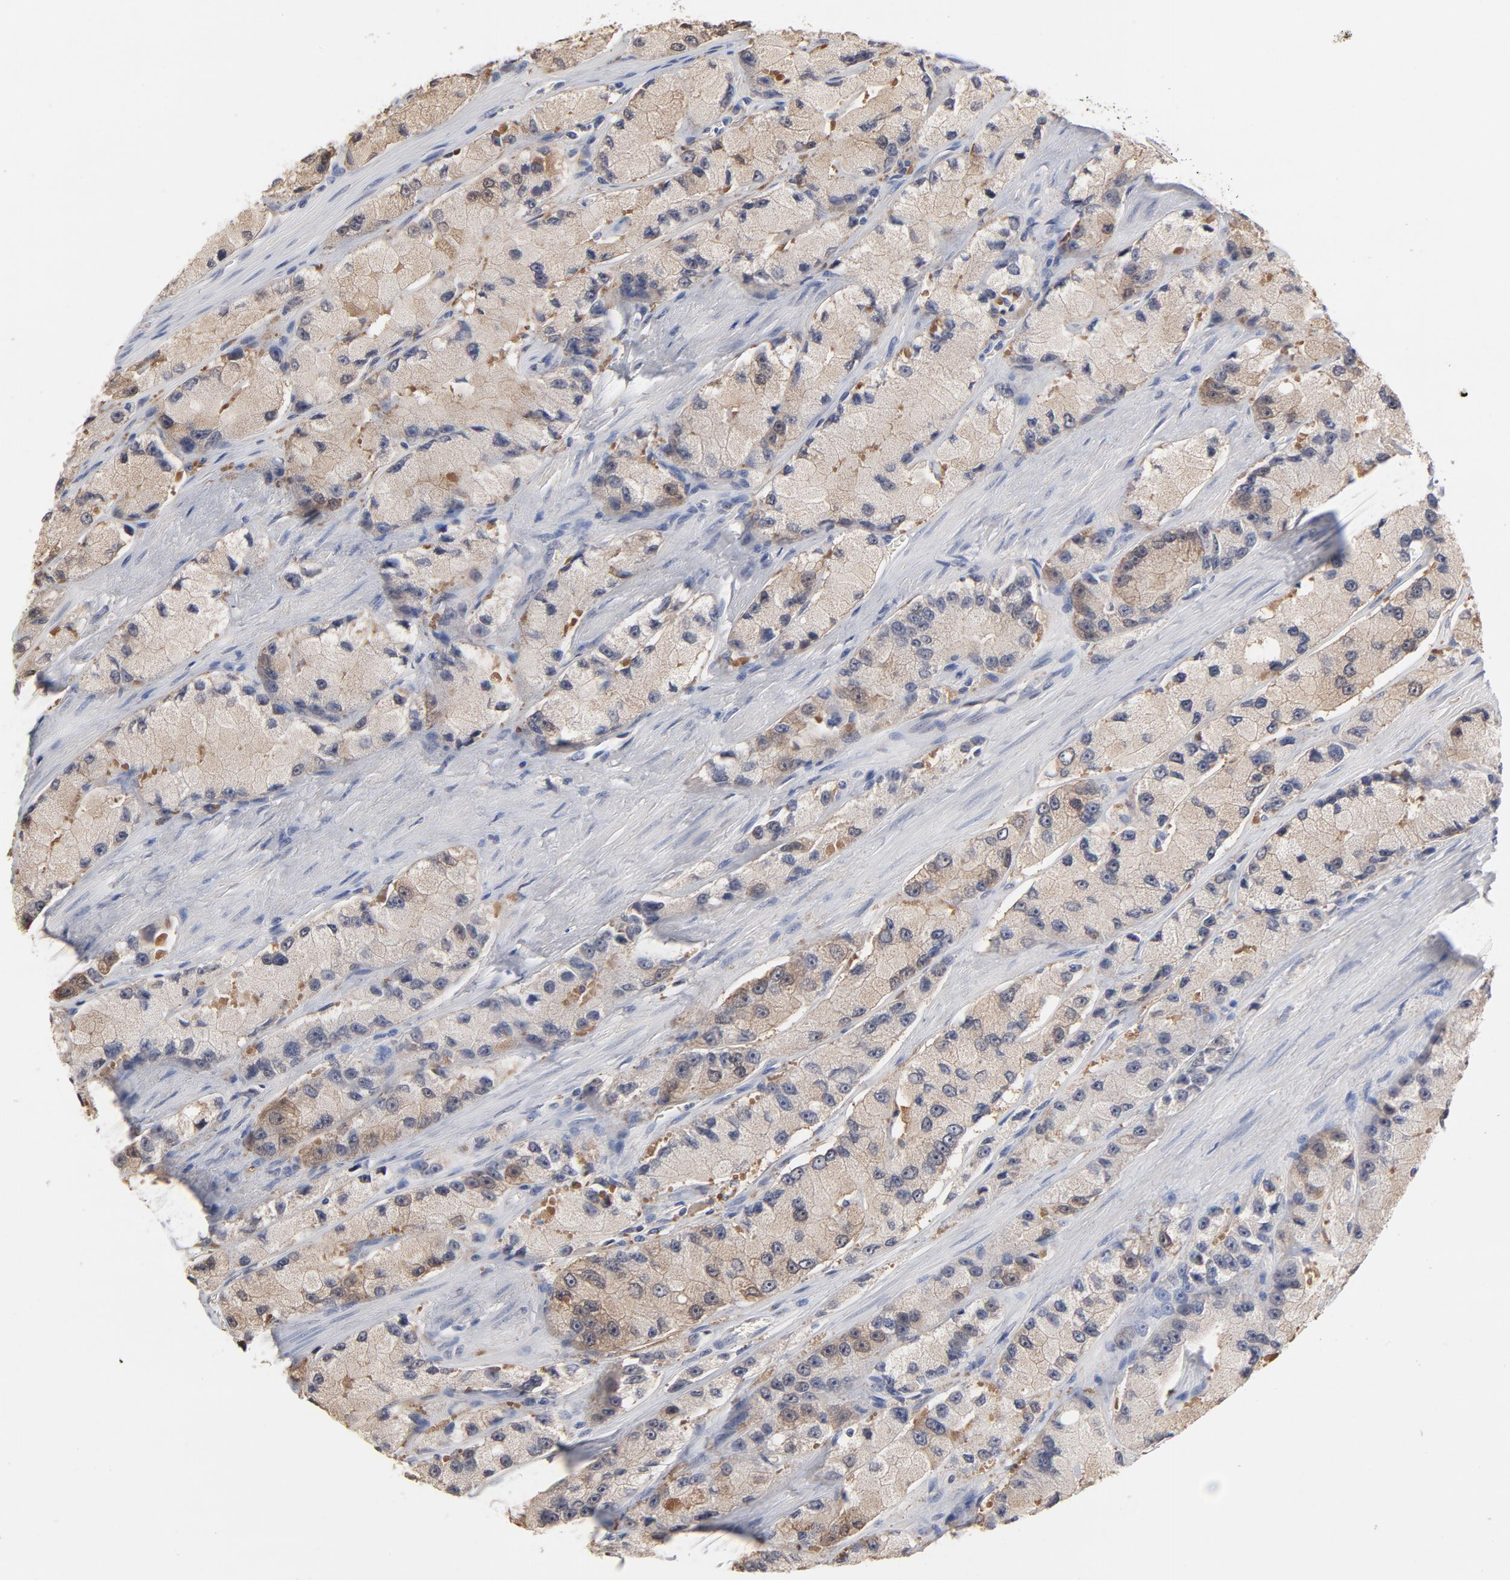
{"staining": {"intensity": "weak", "quantity": "25%-75%", "location": "cytoplasmic/membranous"}, "tissue": "prostate cancer", "cell_type": "Tumor cells", "image_type": "cancer", "snomed": [{"axis": "morphology", "description": "Adenocarcinoma, High grade"}, {"axis": "topography", "description": "Prostate"}], "caption": "Brown immunohistochemical staining in human prostate cancer (high-grade adenocarcinoma) exhibits weak cytoplasmic/membranous positivity in approximately 25%-75% of tumor cells. The protein of interest is stained brown, and the nuclei are stained in blue (DAB (3,3'-diaminobenzidine) IHC with brightfield microscopy, high magnification).", "gene": "MIF", "patient": {"sex": "male", "age": 58}}